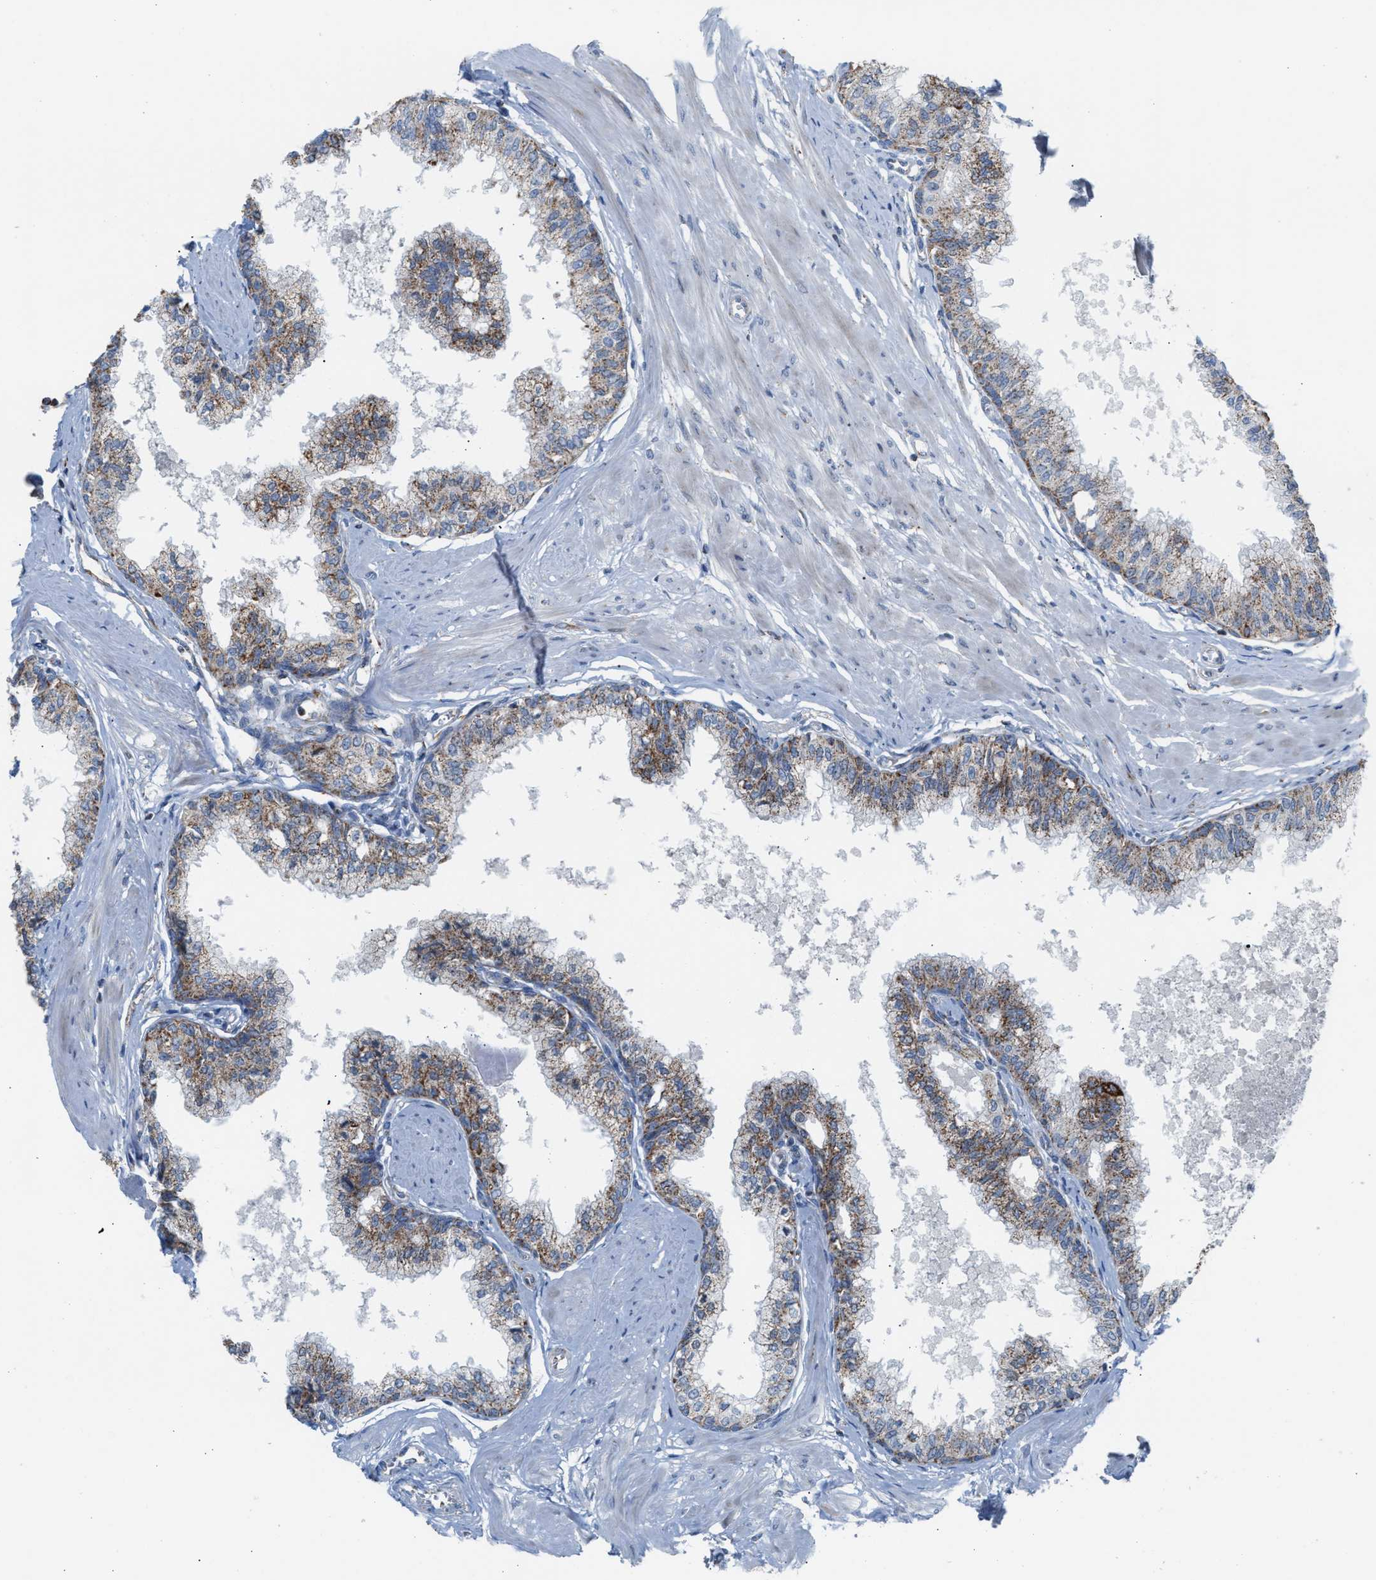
{"staining": {"intensity": "strong", "quantity": ">75%", "location": "cytoplasmic/membranous"}, "tissue": "seminal vesicle", "cell_type": "Glandular cells", "image_type": "normal", "snomed": [{"axis": "morphology", "description": "Normal tissue, NOS"}, {"axis": "topography", "description": "Prostate"}, {"axis": "topography", "description": "Seminal veicle"}], "caption": "Brown immunohistochemical staining in benign seminal vesicle displays strong cytoplasmic/membranous expression in approximately >75% of glandular cells.", "gene": "PMPCA", "patient": {"sex": "male", "age": 60}}